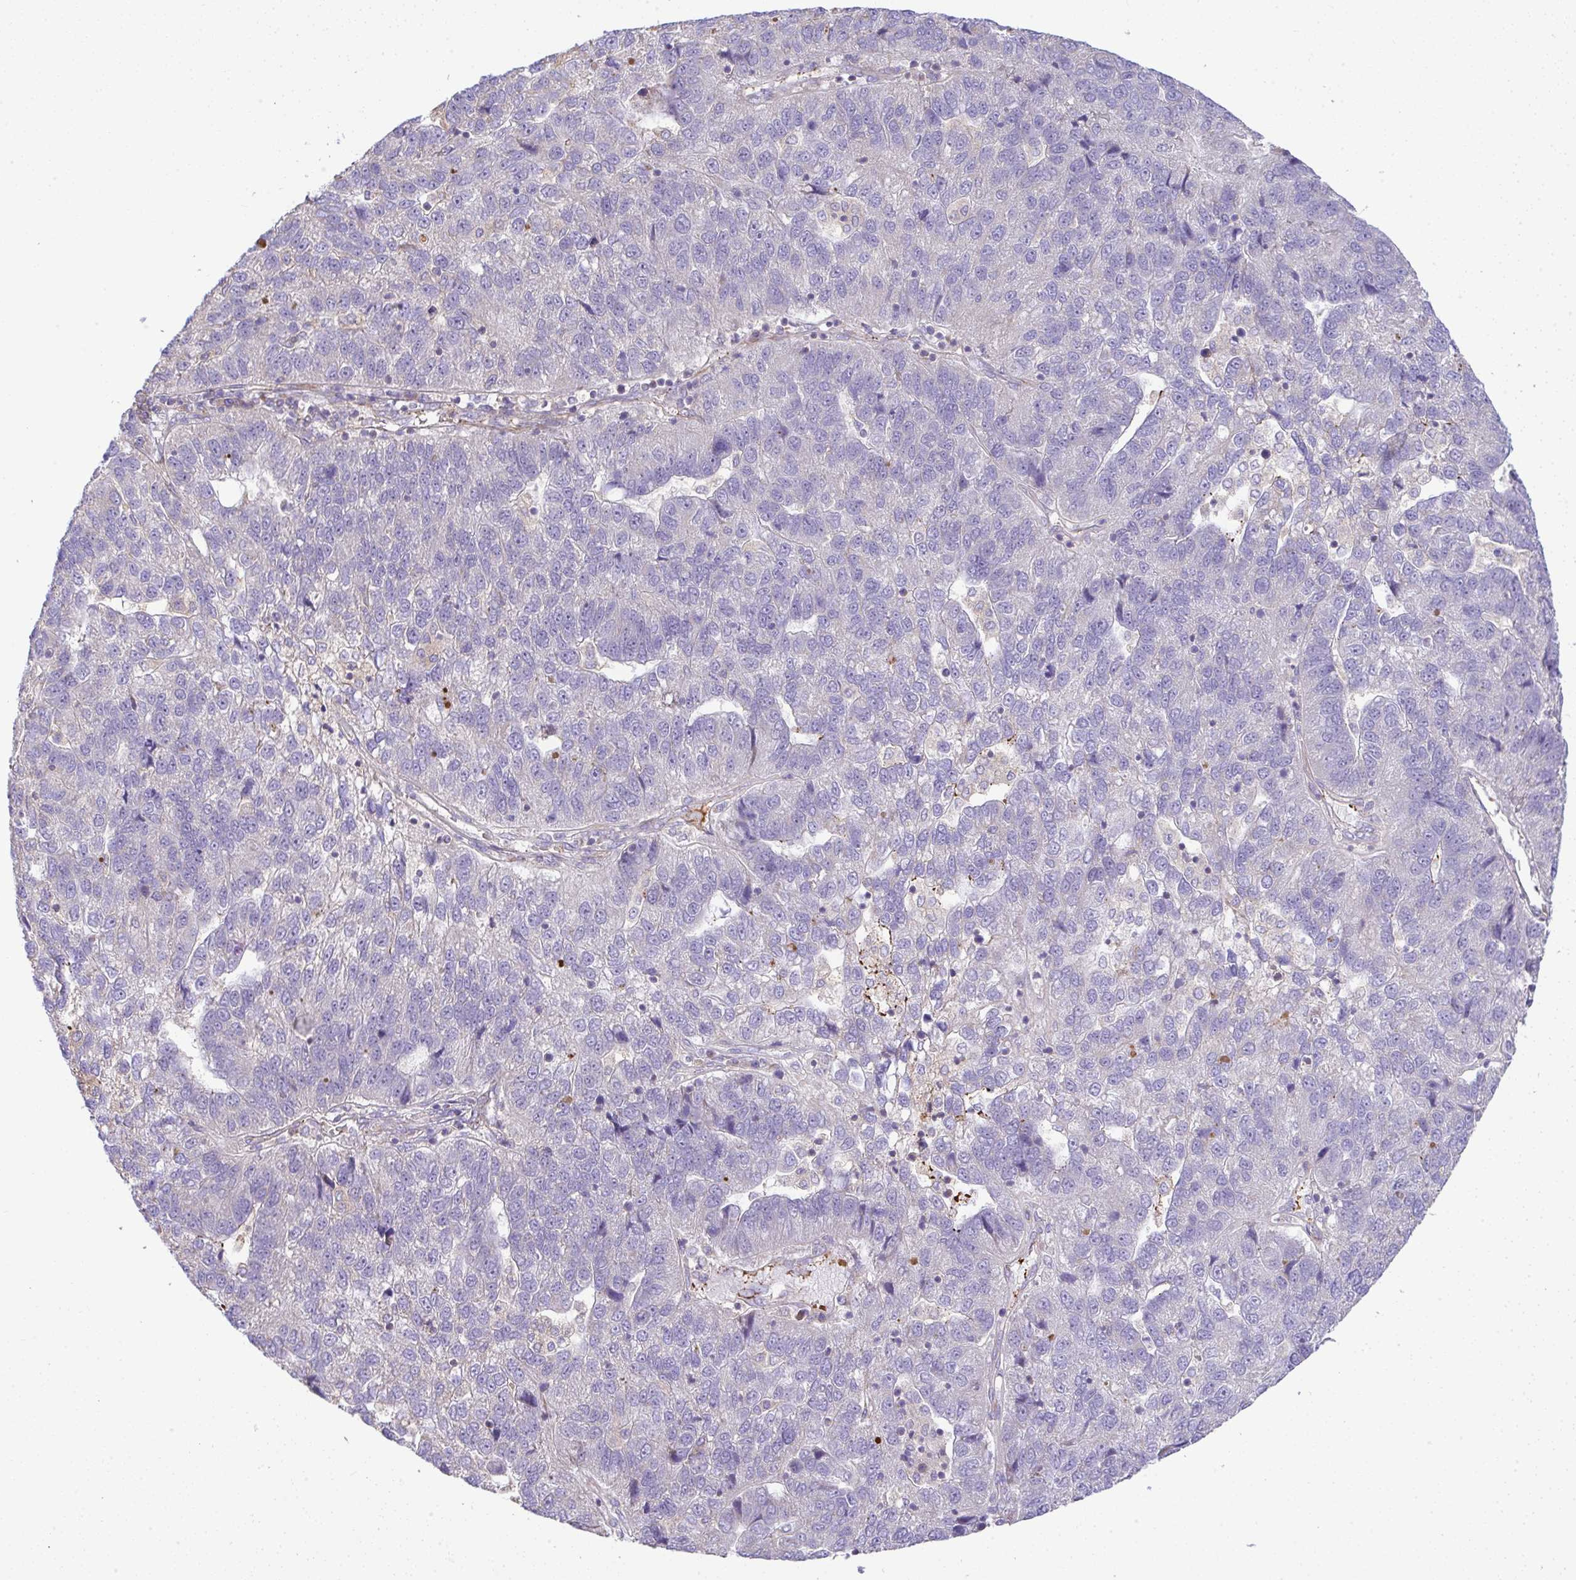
{"staining": {"intensity": "negative", "quantity": "none", "location": "none"}, "tissue": "pancreatic cancer", "cell_type": "Tumor cells", "image_type": "cancer", "snomed": [{"axis": "morphology", "description": "Adenocarcinoma, NOS"}, {"axis": "topography", "description": "Pancreas"}], "caption": "This is an immunohistochemistry micrograph of pancreatic cancer (adenocarcinoma). There is no expression in tumor cells.", "gene": "GRID2", "patient": {"sex": "female", "age": 61}}